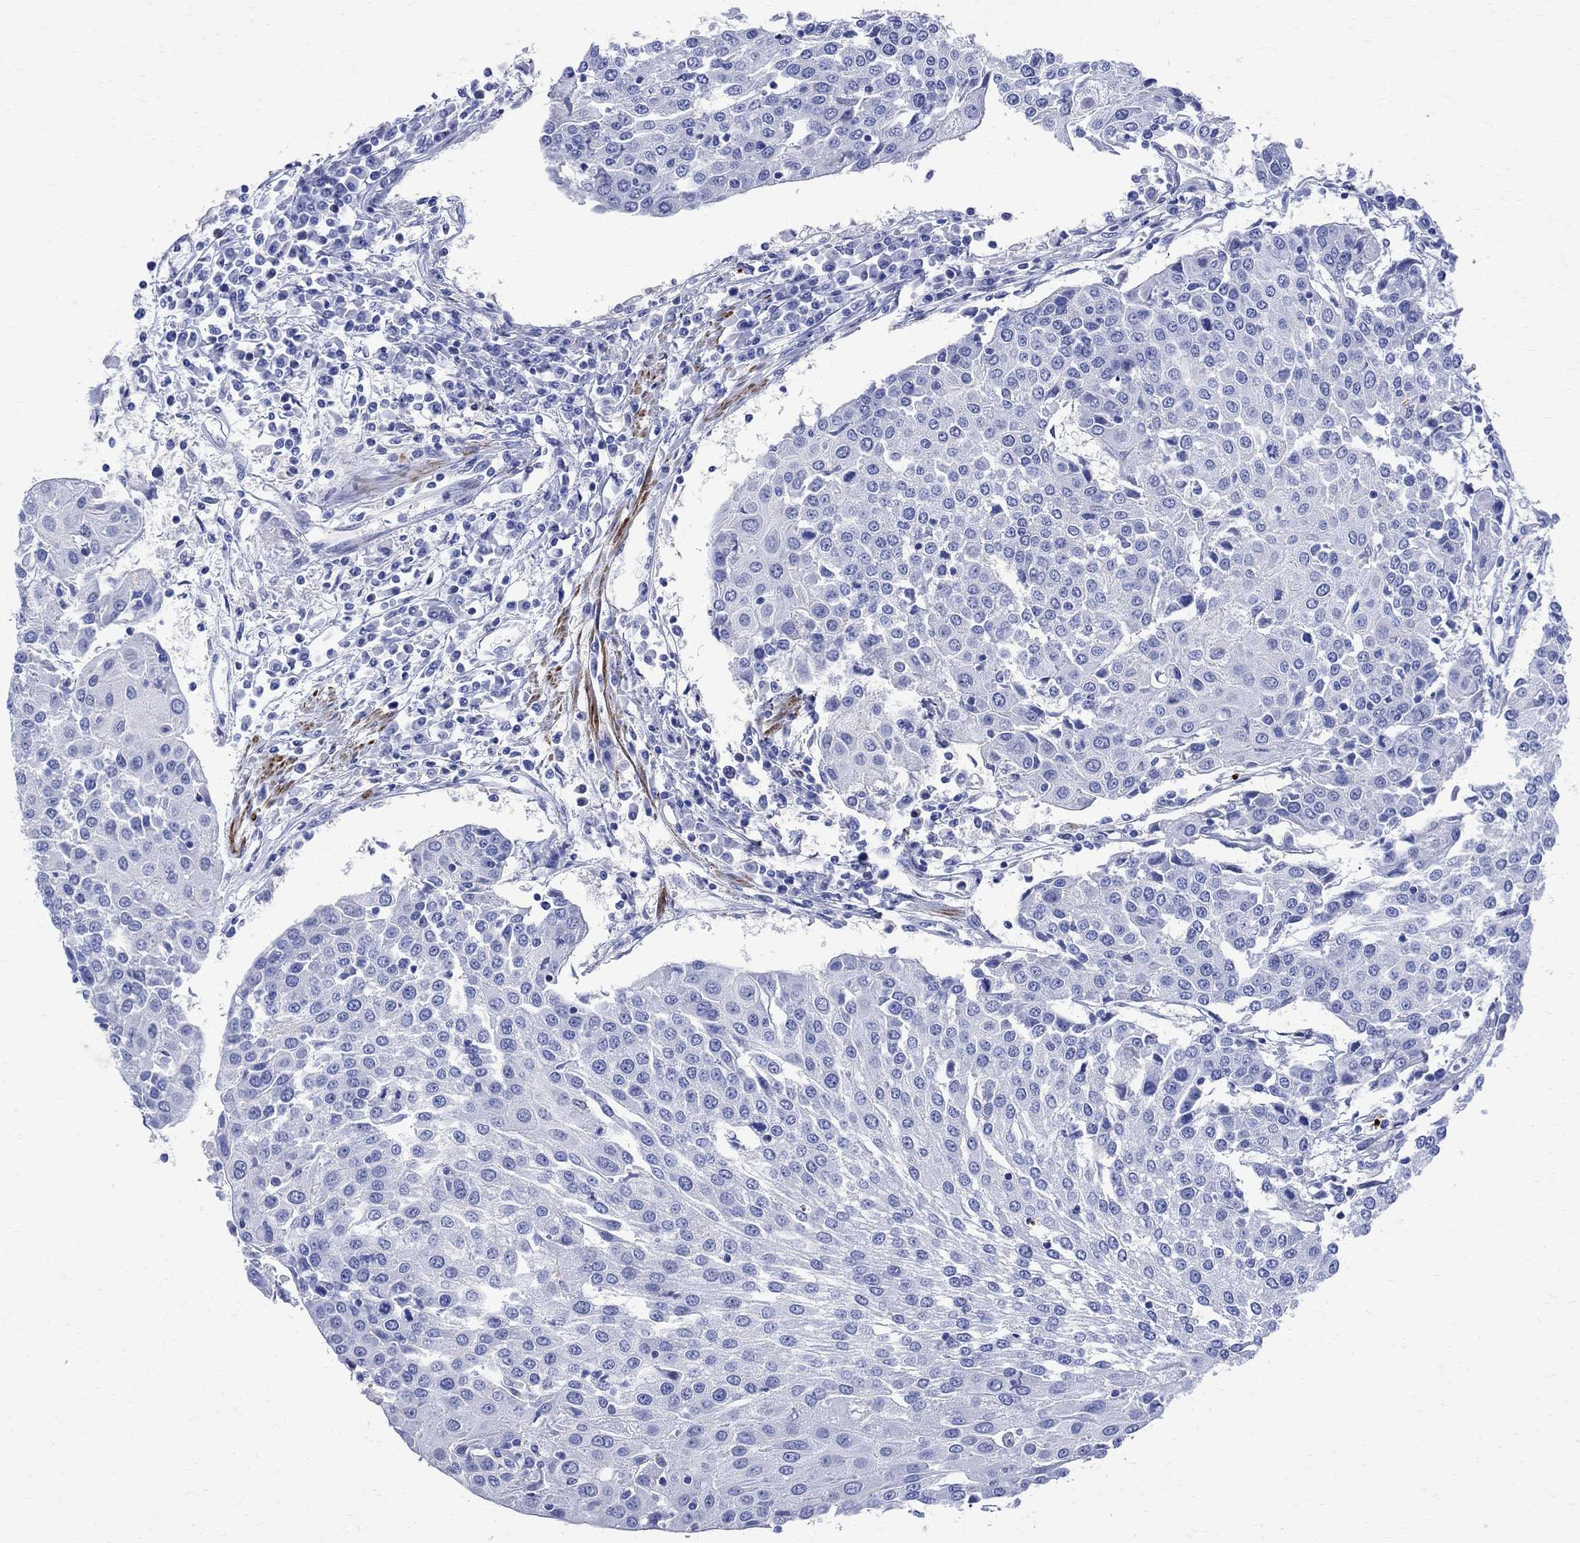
{"staining": {"intensity": "negative", "quantity": "none", "location": "none"}, "tissue": "urothelial cancer", "cell_type": "Tumor cells", "image_type": "cancer", "snomed": [{"axis": "morphology", "description": "Urothelial carcinoma, High grade"}, {"axis": "topography", "description": "Urinary bladder"}], "caption": "High magnification brightfield microscopy of high-grade urothelial carcinoma stained with DAB (3,3'-diaminobenzidine) (brown) and counterstained with hematoxylin (blue): tumor cells show no significant staining.", "gene": "PARVB", "patient": {"sex": "female", "age": 85}}